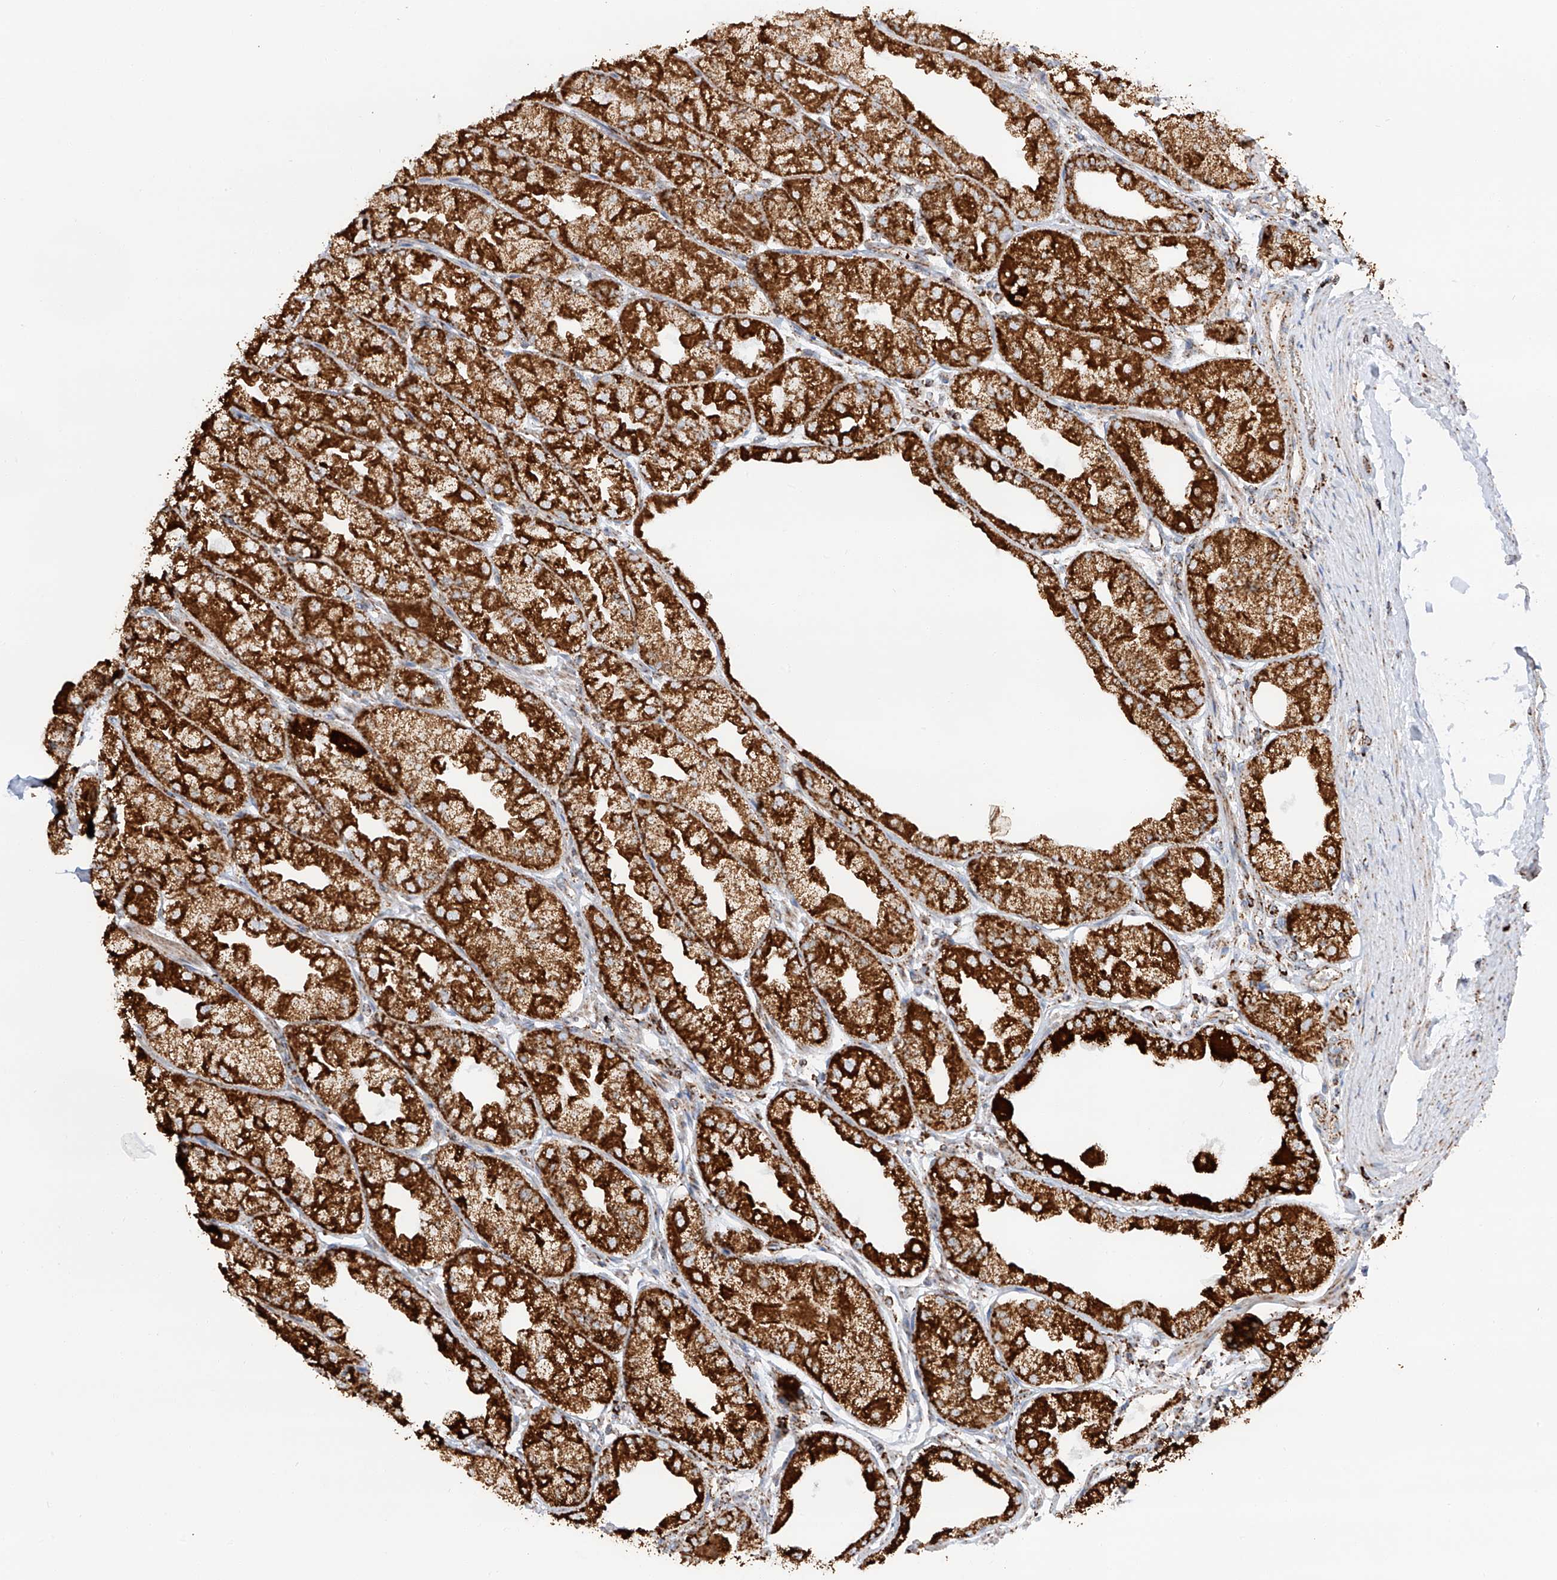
{"staining": {"intensity": "strong", "quantity": ">75%", "location": "cytoplasmic/membranous"}, "tissue": "stomach", "cell_type": "Glandular cells", "image_type": "normal", "snomed": [{"axis": "morphology", "description": "Normal tissue, NOS"}, {"axis": "topography", "description": "Stomach, upper"}], "caption": "Stomach stained with DAB IHC displays high levels of strong cytoplasmic/membranous positivity in about >75% of glandular cells.", "gene": "TTC27", "patient": {"sex": "male", "age": 47}}